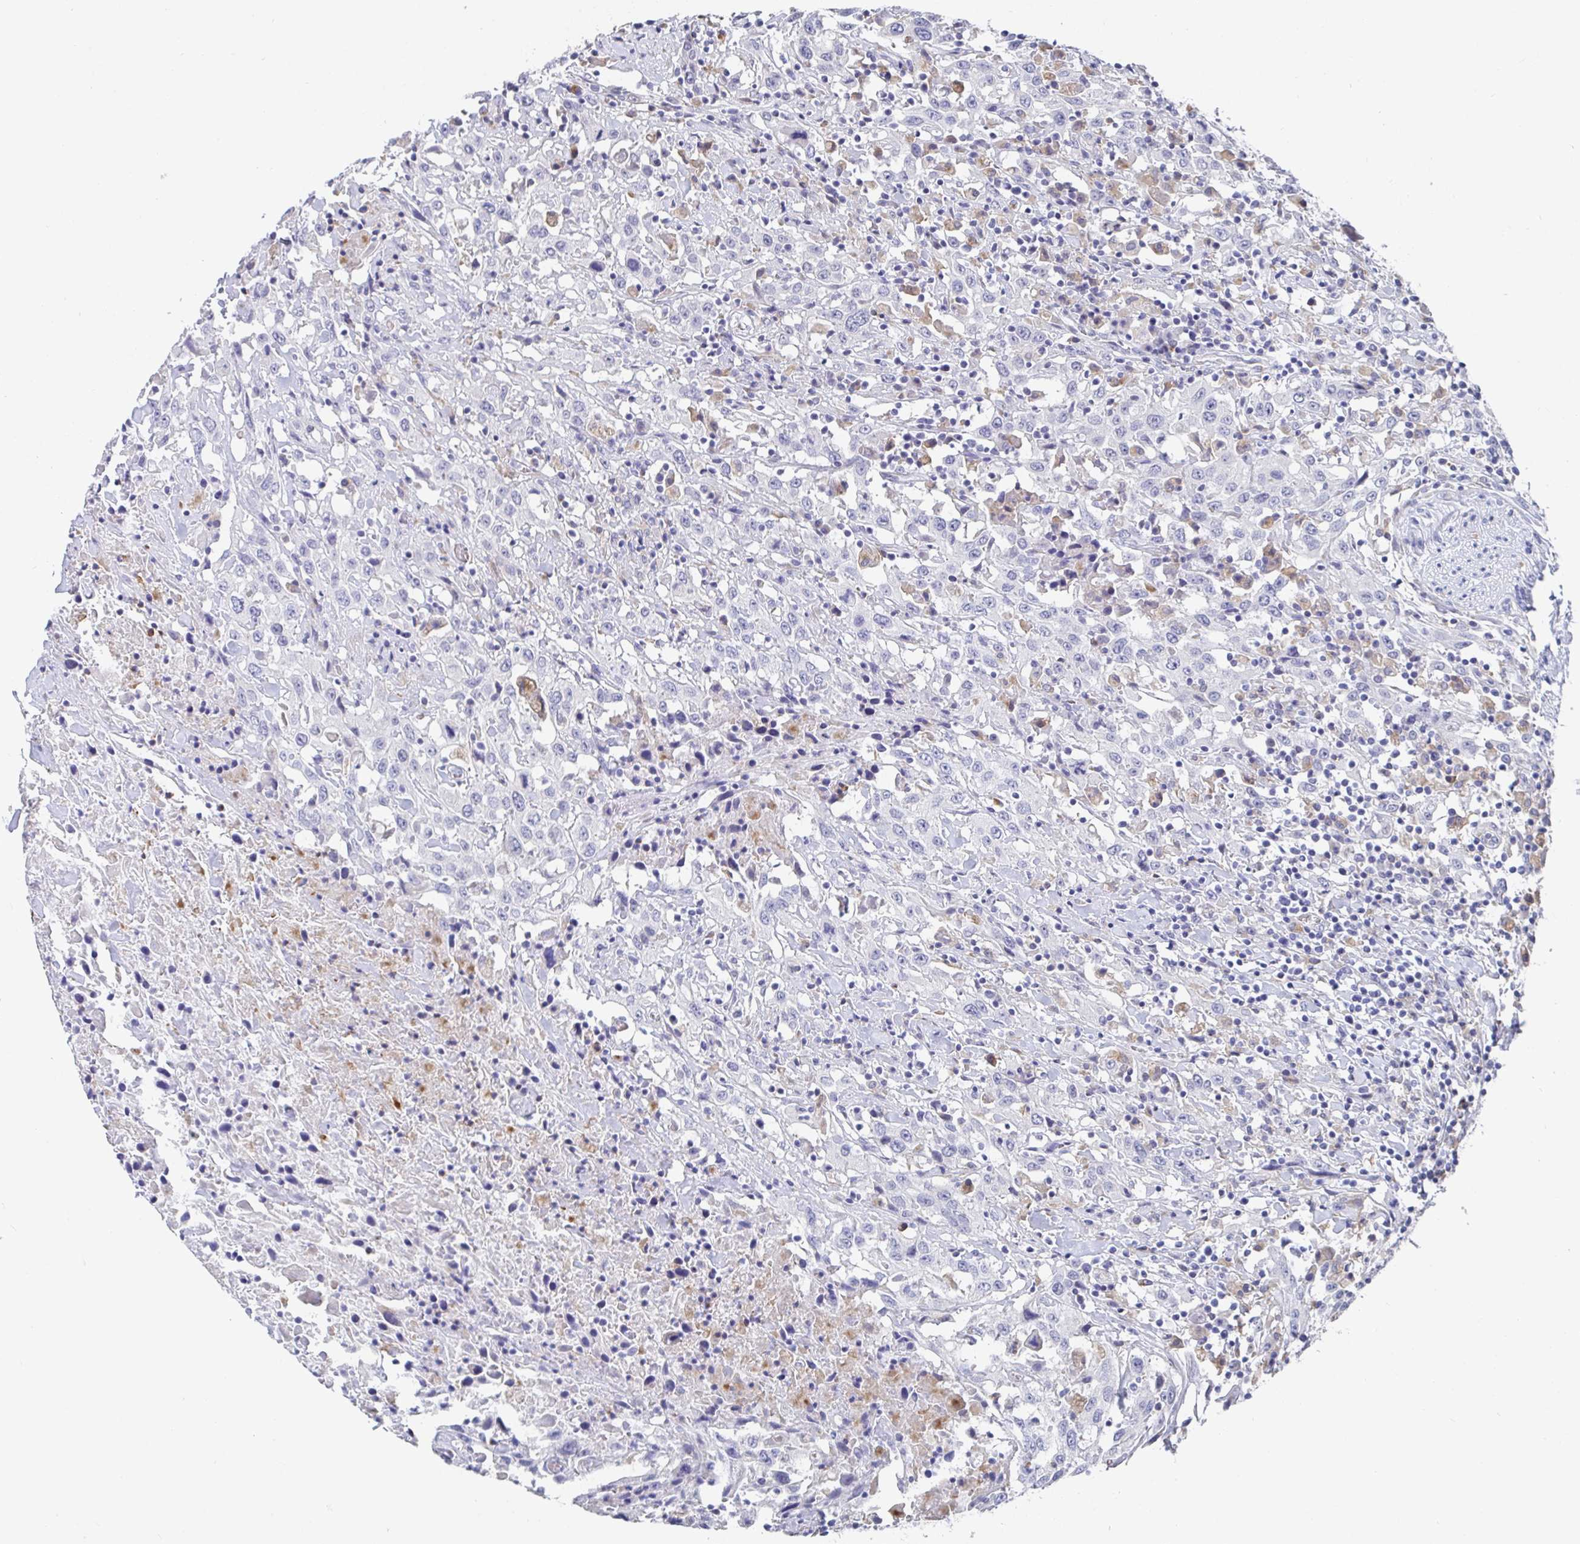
{"staining": {"intensity": "negative", "quantity": "none", "location": "none"}, "tissue": "urothelial cancer", "cell_type": "Tumor cells", "image_type": "cancer", "snomed": [{"axis": "morphology", "description": "Urothelial carcinoma, High grade"}, {"axis": "topography", "description": "Urinary bladder"}], "caption": "This is an immunohistochemistry (IHC) image of high-grade urothelial carcinoma. There is no expression in tumor cells.", "gene": "TAS2R39", "patient": {"sex": "male", "age": 61}}